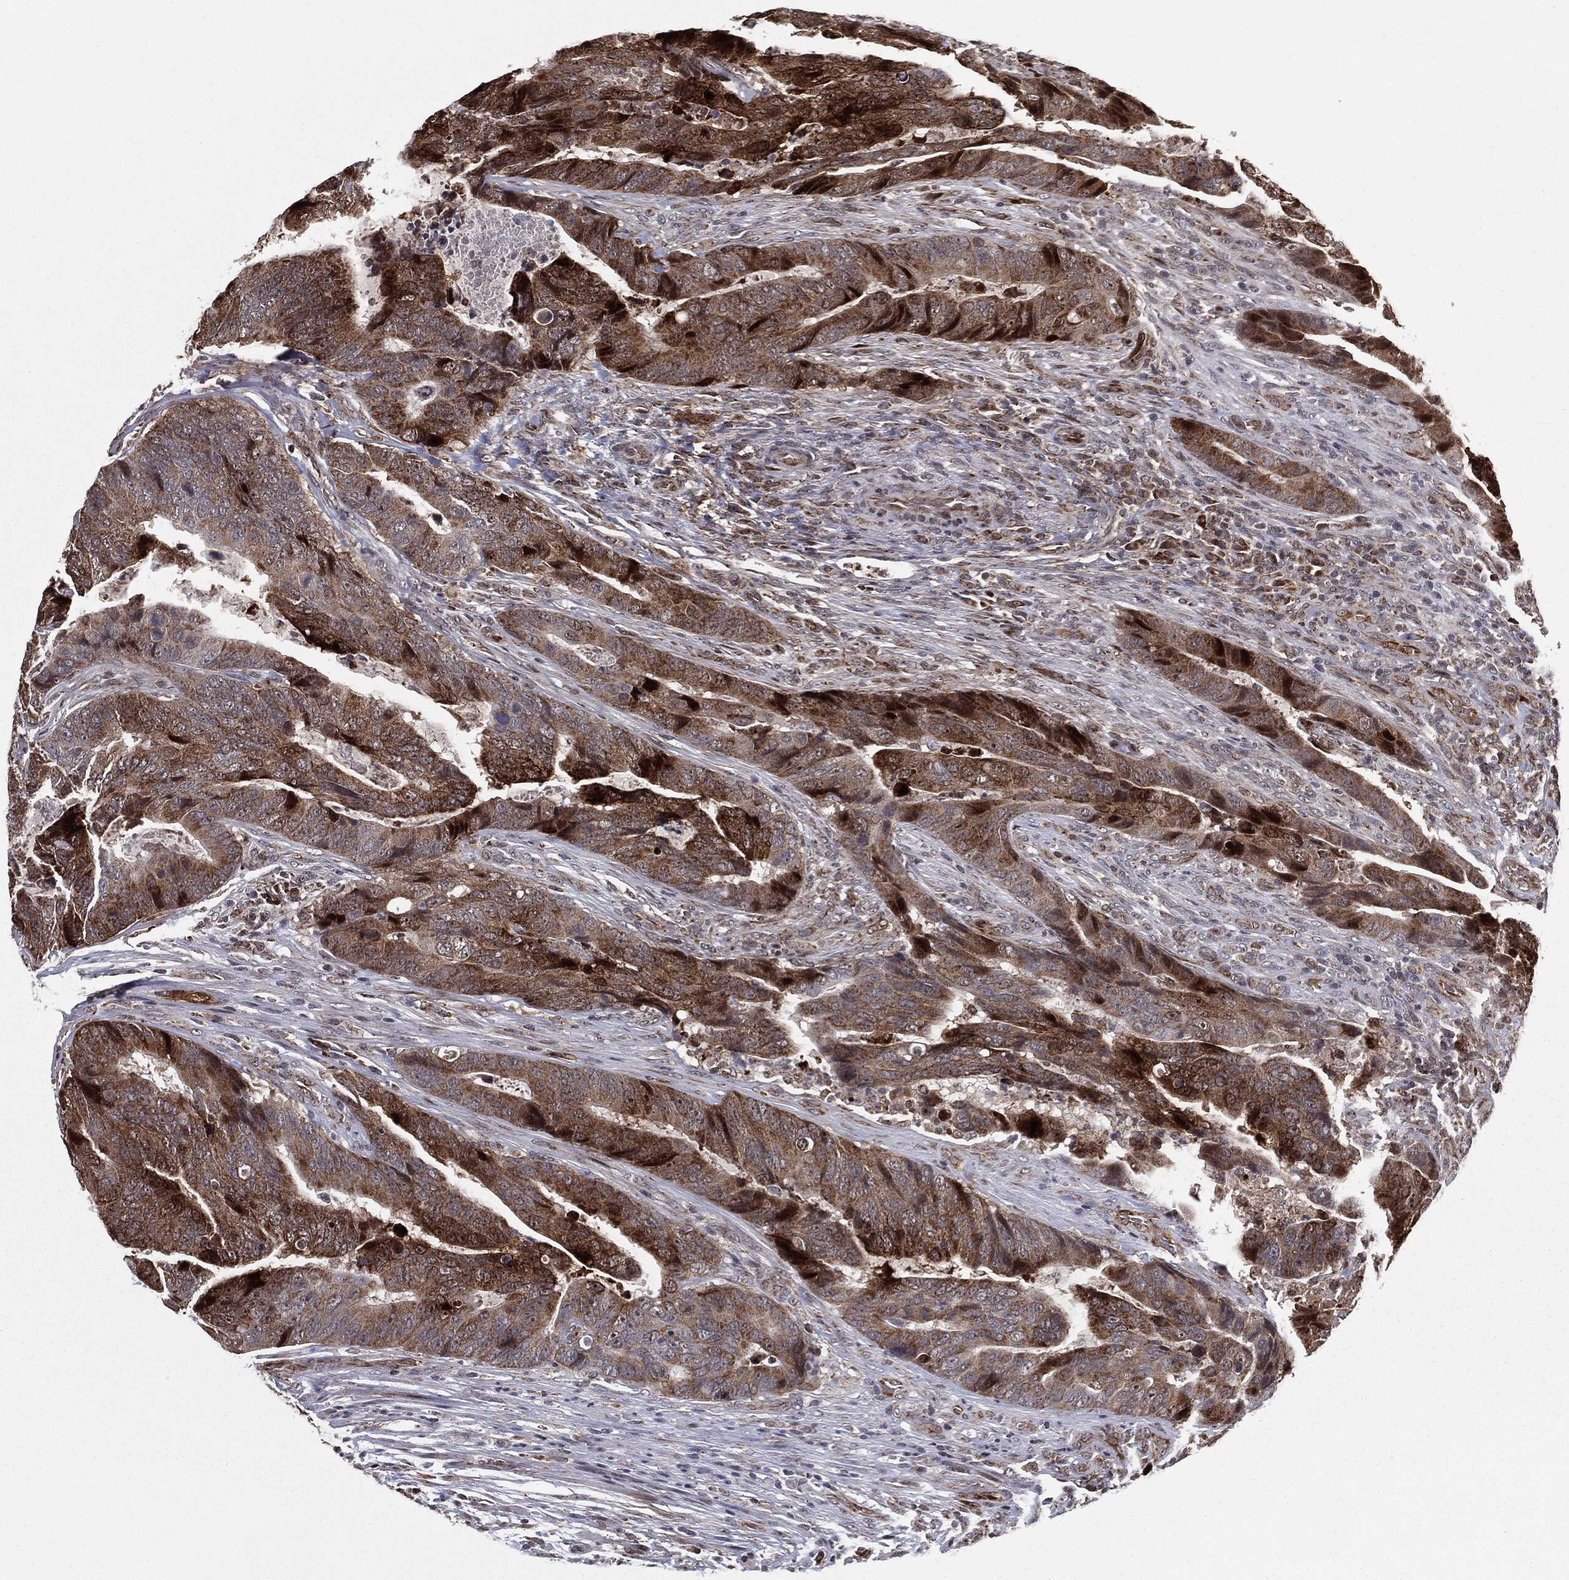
{"staining": {"intensity": "strong", "quantity": "<25%", "location": "cytoplasmic/membranous"}, "tissue": "colorectal cancer", "cell_type": "Tumor cells", "image_type": "cancer", "snomed": [{"axis": "morphology", "description": "Adenocarcinoma, NOS"}, {"axis": "topography", "description": "Colon"}], "caption": "Brown immunohistochemical staining in human colorectal adenocarcinoma demonstrates strong cytoplasmic/membranous positivity in about <25% of tumor cells. (DAB (3,3'-diaminobenzidine) IHC, brown staining for protein, blue staining for nuclei).", "gene": "CHCHD2", "patient": {"sex": "female", "age": 56}}